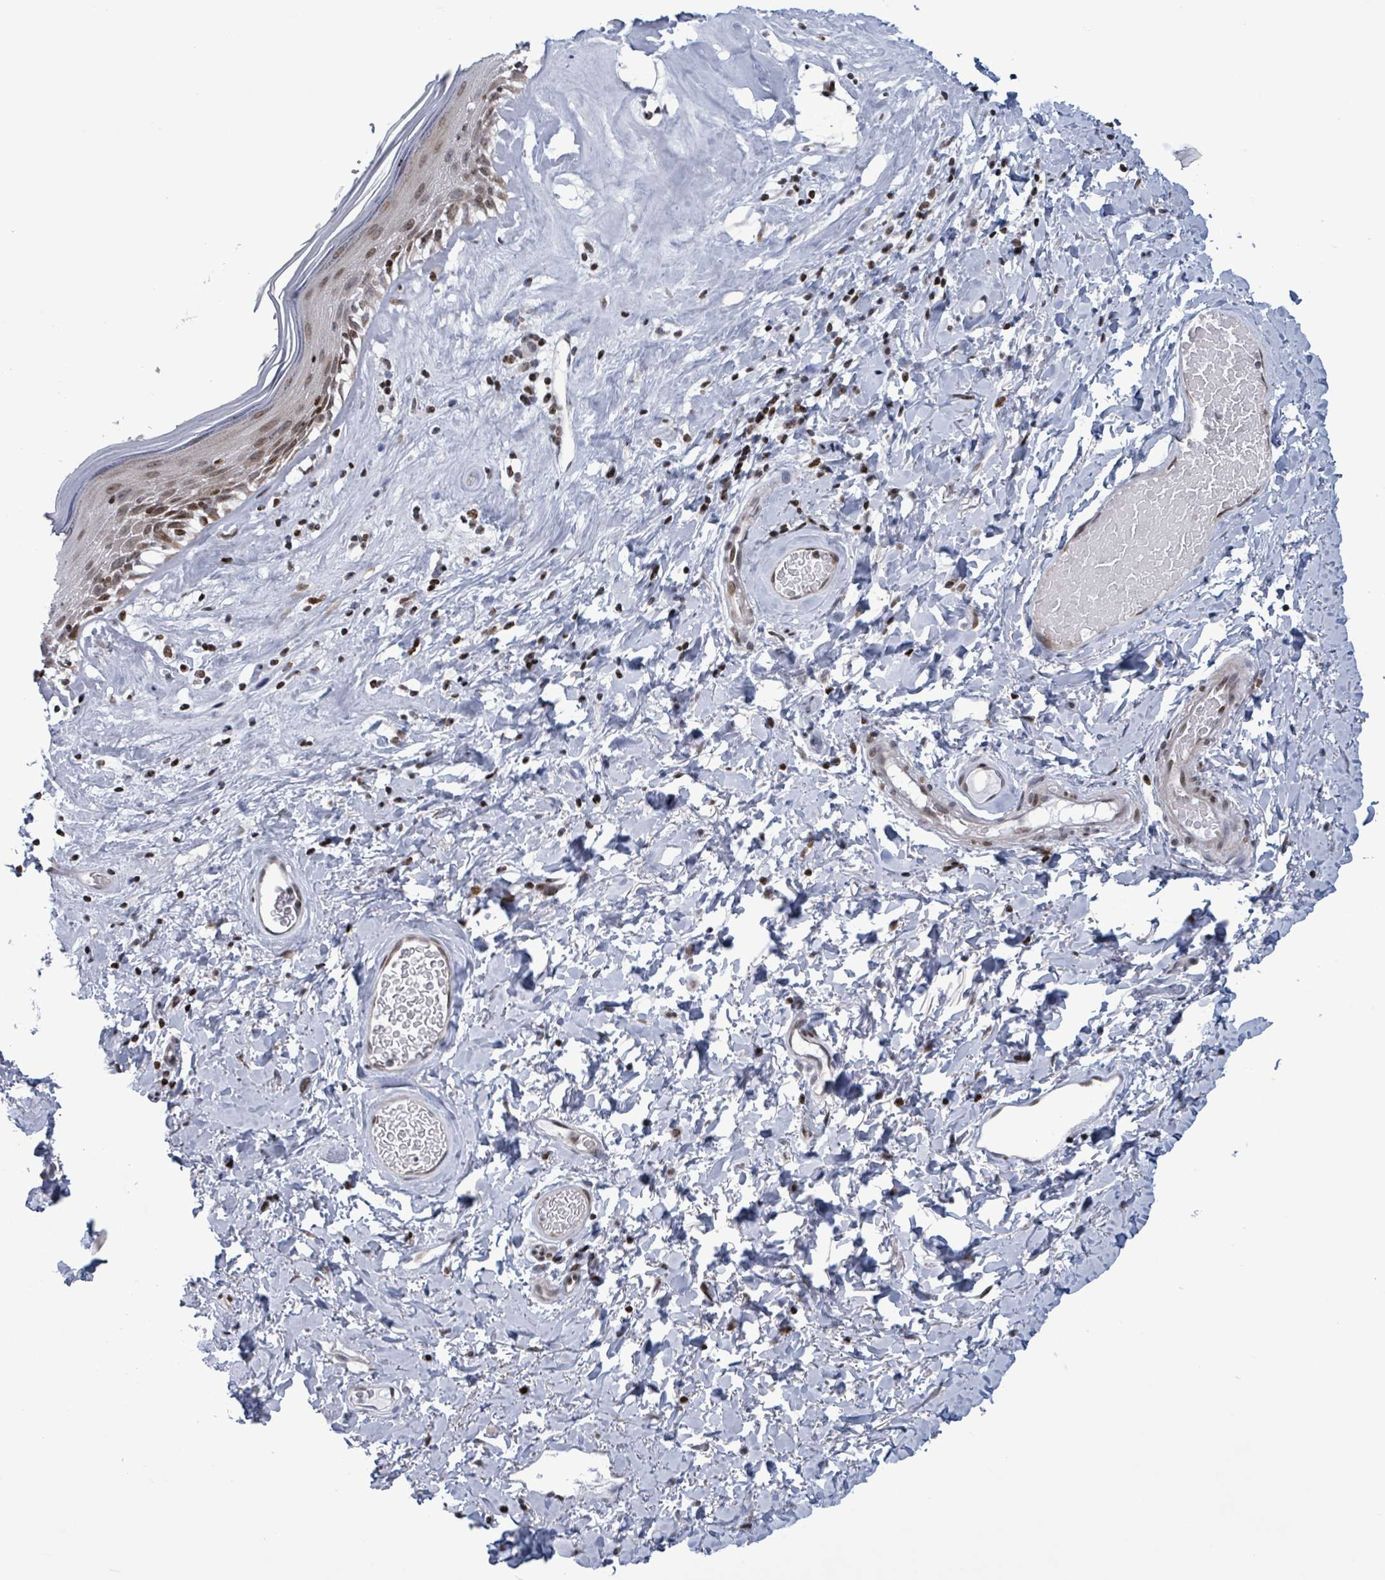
{"staining": {"intensity": "moderate", "quantity": ">75%", "location": "cytoplasmic/membranous,nuclear"}, "tissue": "skin", "cell_type": "Epidermal cells", "image_type": "normal", "snomed": [{"axis": "morphology", "description": "Normal tissue, NOS"}, {"axis": "morphology", "description": "Inflammation, NOS"}, {"axis": "topography", "description": "Vulva"}], "caption": "IHC micrograph of normal human skin stained for a protein (brown), which demonstrates medium levels of moderate cytoplasmic/membranous,nuclear expression in about >75% of epidermal cells.", "gene": "FNDC4", "patient": {"sex": "female", "age": 86}}